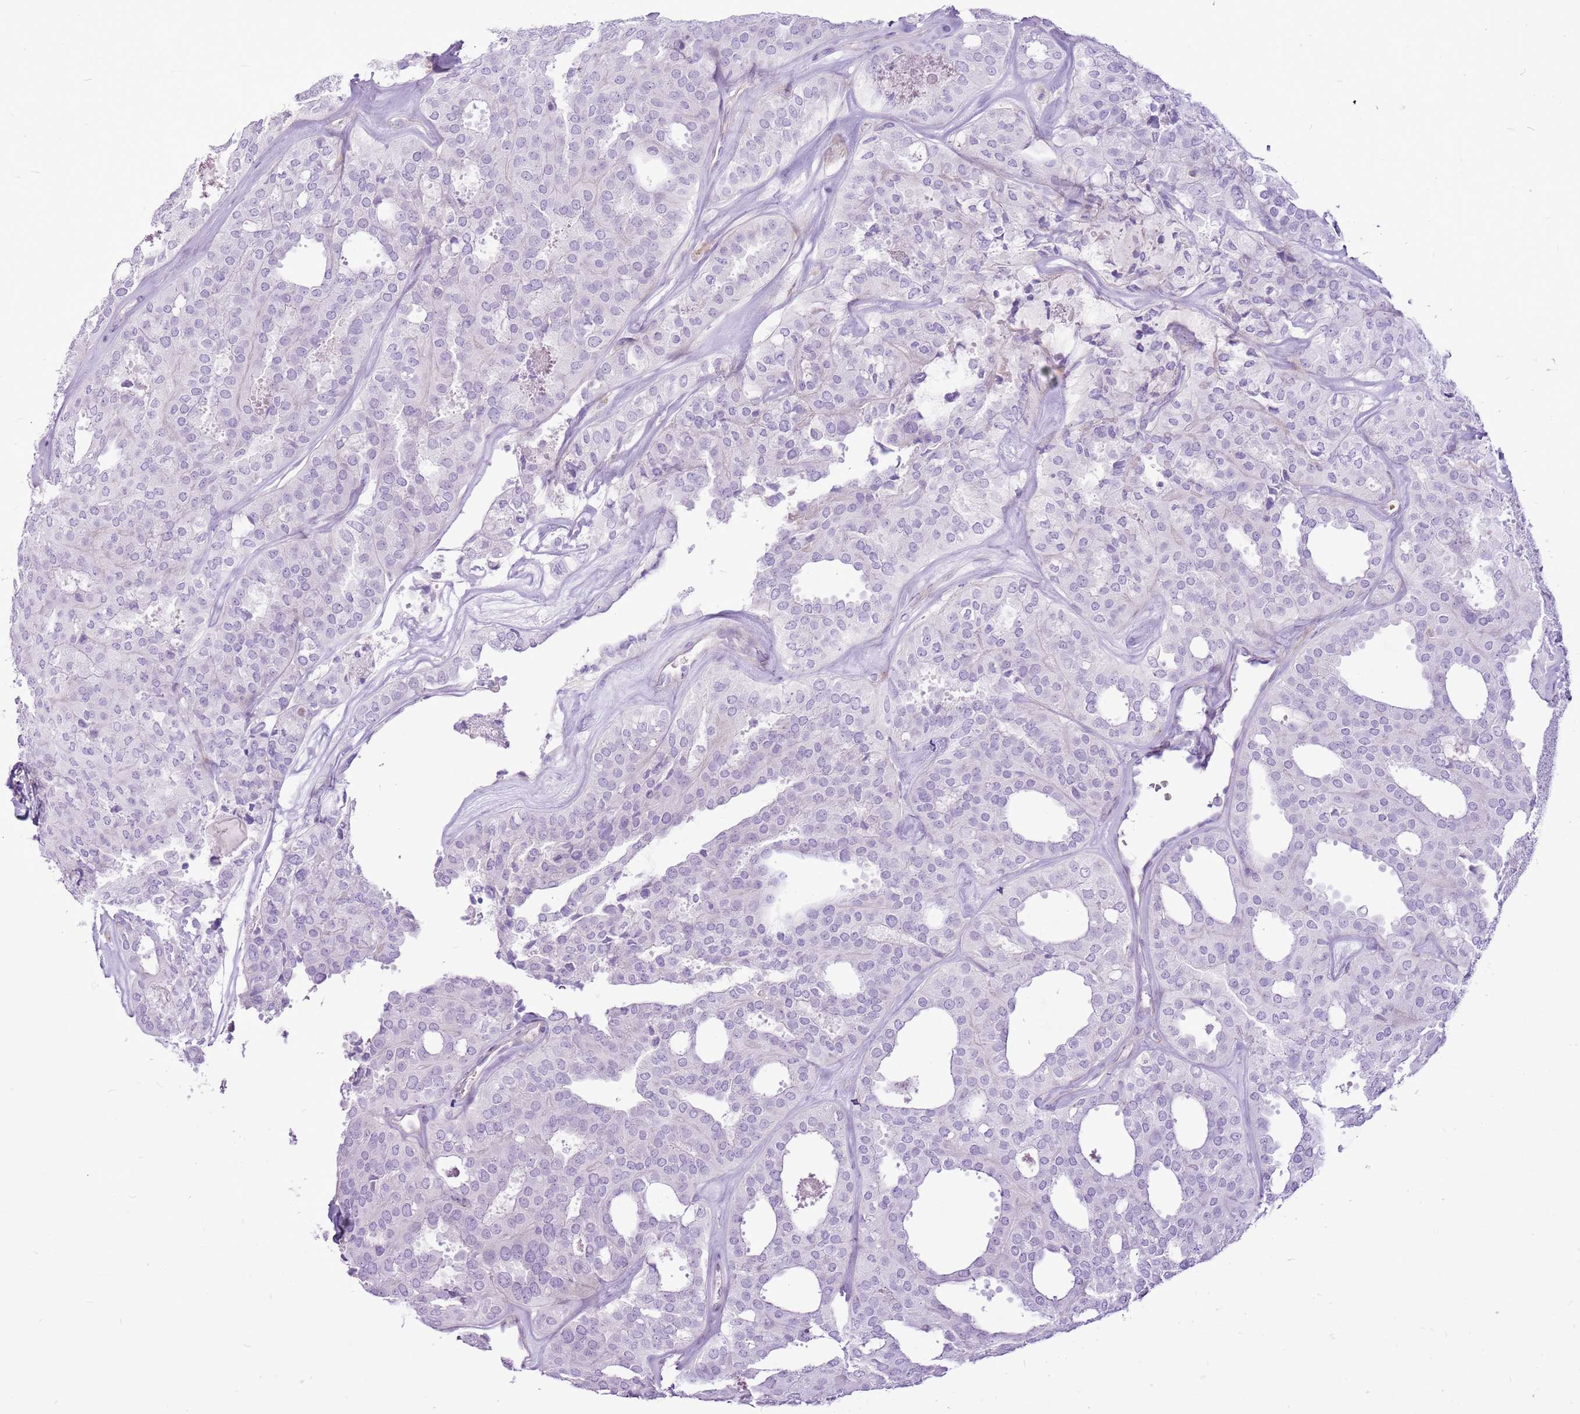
{"staining": {"intensity": "negative", "quantity": "none", "location": "none"}, "tissue": "thyroid cancer", "cell_type": "Tumor cells", "image_type": "cancer", "snomed": [{"axis": "morphology", "description": "Follicular adenoma carcinoma, NOS"}, {"axis": "topography", "description": "Thyroid gland"}], "caption": "IHC of human thyroid follicular adenoma carcinoma displays no staining in tumor cells.", "gene": "CHAC2", "patient": {"sex": "male", "age": 75}}